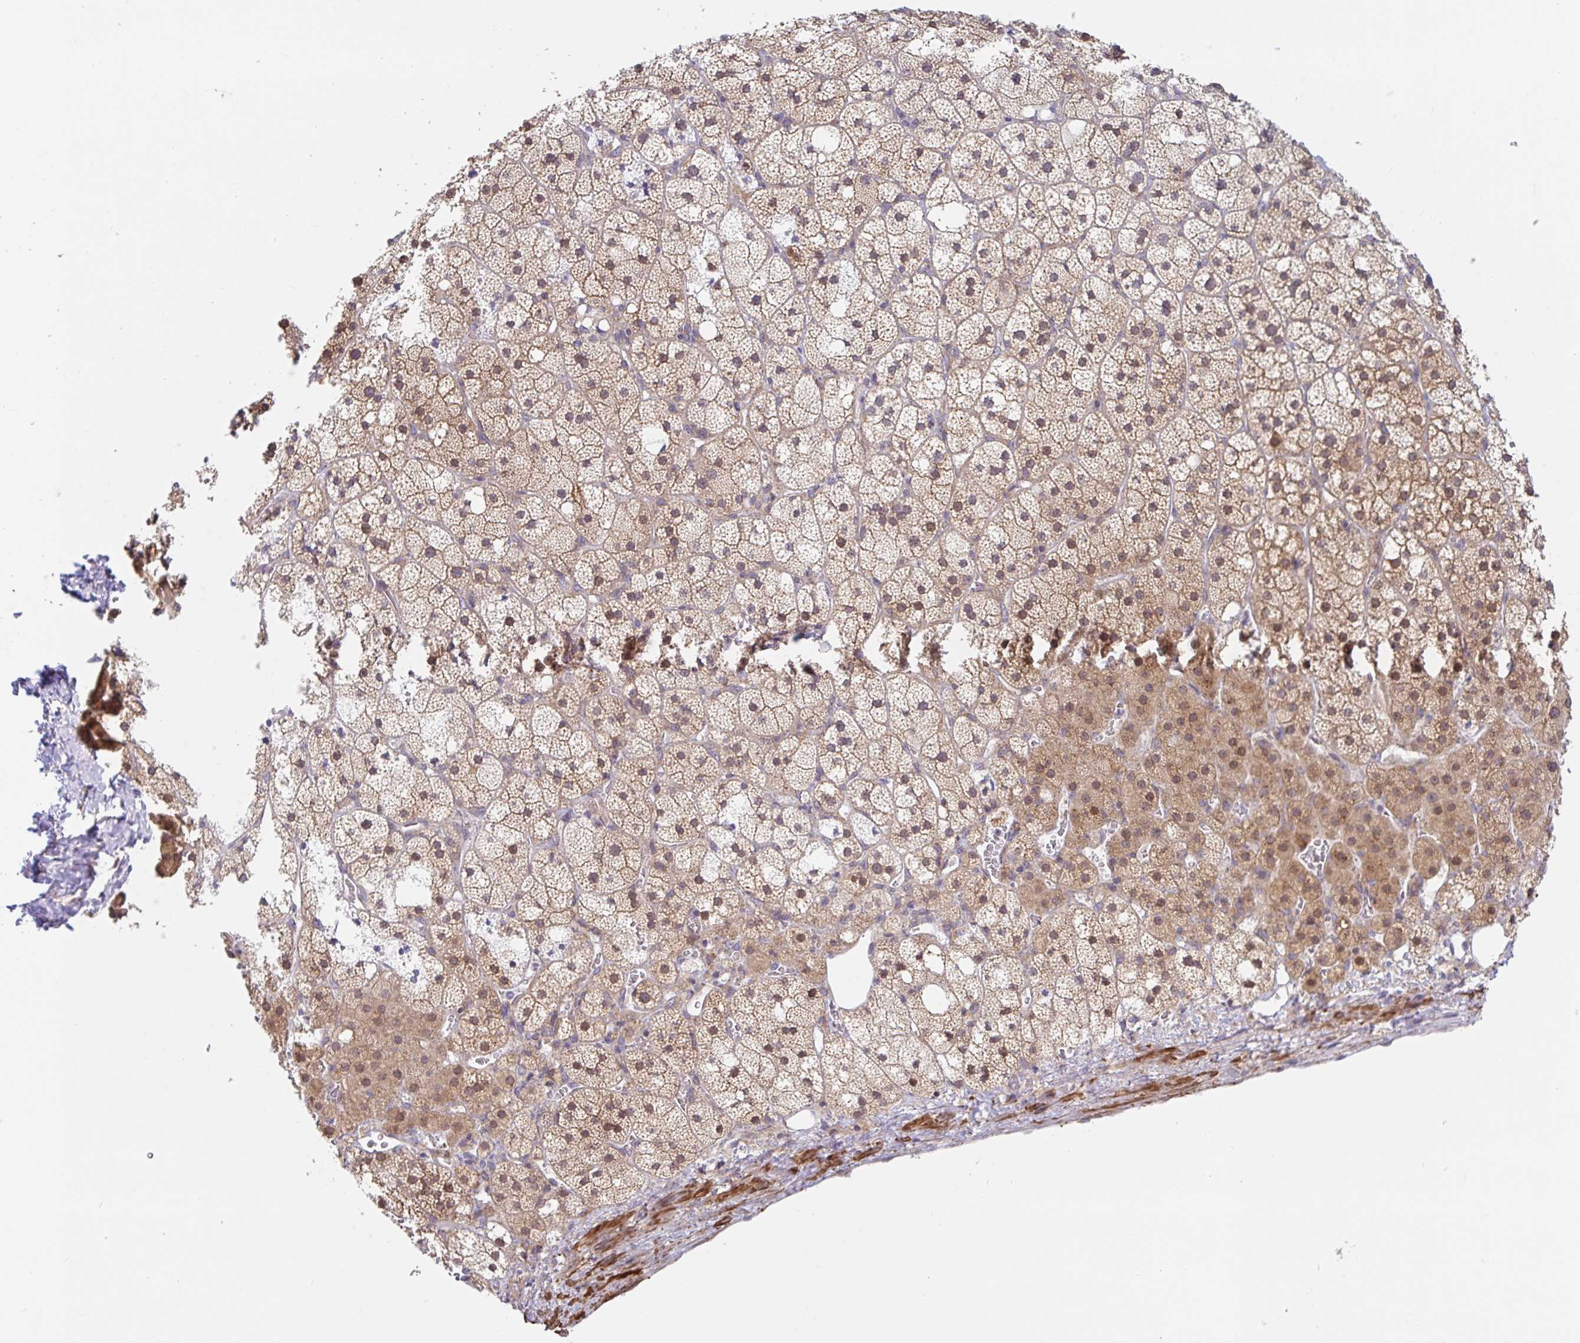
{"staining": {"intensity": "moderate", "quantity": "25%-75%", "location": "cytoplasmic/membranous"}, "tissue": "adrenal gland", "cell_type": "Glandular cells", "image_type": "normal", "snomed": [{"axis": "morphology", "description": "Normal tissue, NOS"}, {"axis": "topography", "description": "Adrenal gland"}], "caption": "Protein analysis of benign adrenal gland exhibits moderate cytoplasmic/membranous staining in about 25%-75% of glandular cells.", "gene": "LARP1", "patient": {"sex": "male", "age": 53}}